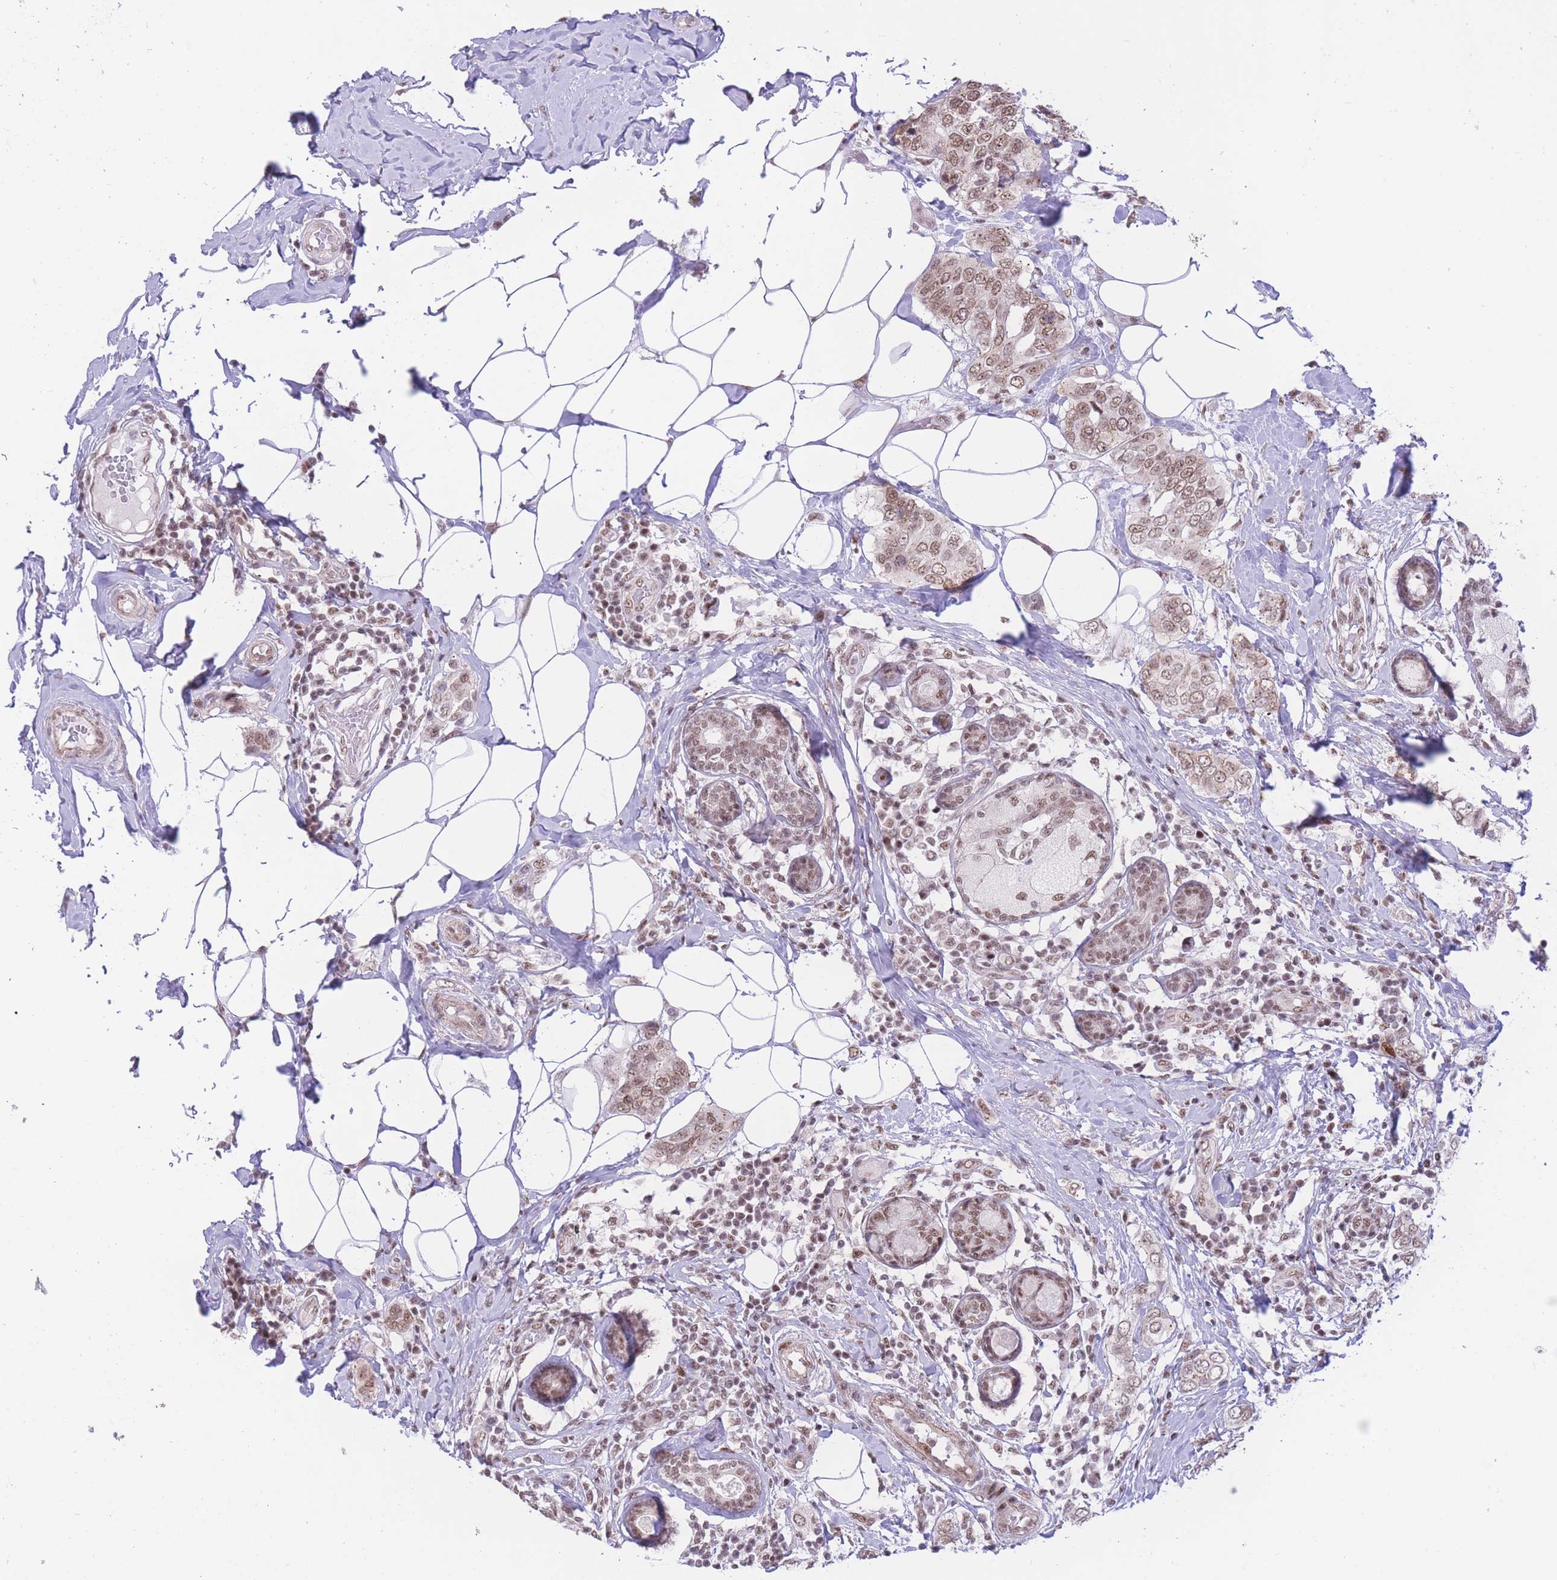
{"staining": {"intensity": "moderate", "quantity": ">75%", "location": "nuclear"}, "tissue": "breast cancer", "cell_type": "Tumor cells", "image_type": "cancer", "snomed": [{"axis": "morphology", "description": "Lobular carcinoma"}, {"axis": "topography", "description": "Breast"}], "caption": "Immunohistochemical staining of breast cancer demonstrates medium levels of moderate nuclear staining in approximately >75% of tumor cells.", "gene": "PCIF1", "patient": {"sex": "female", "age": 51}}